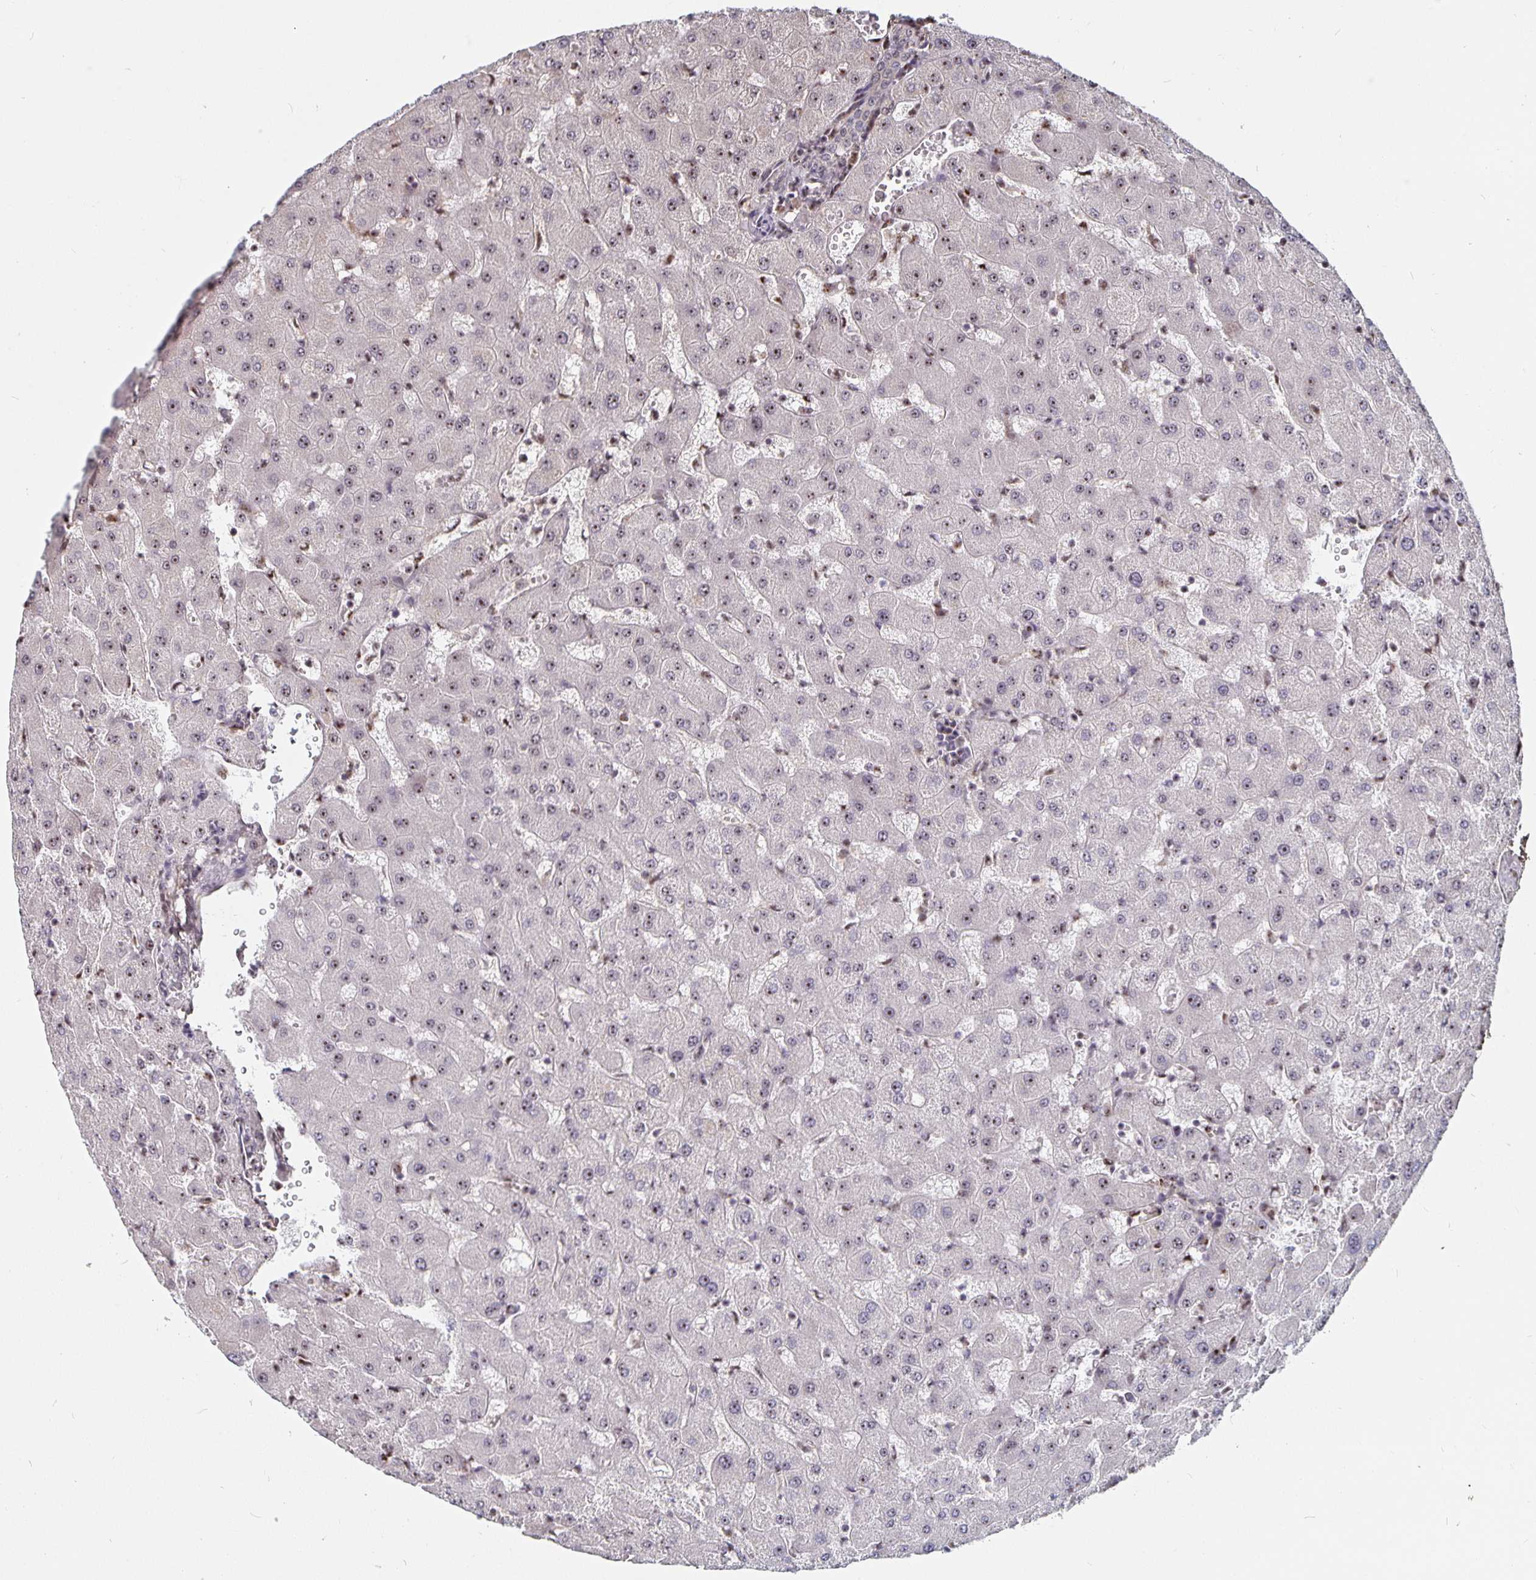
{"staining": {"intensity": "weak", "quantity": "25%-75%", "location": "nuclear"}, "tissue": "liver", "cell_type": "Cholangiocytes", "image_type": "normal", "snomed": [{"axis": "morphology", "description": "Normal tissue, NOS"}, {"axis": "topography", "description": "Liver"}], "caption": "There is low levels of weak nuclear staining in cholangiocytes of unremarkable liver, as demonstrated by immunohistochemical staining (brown color).", "gene": "LAS1L", "patient": {"sex": "female", "age": 63}}